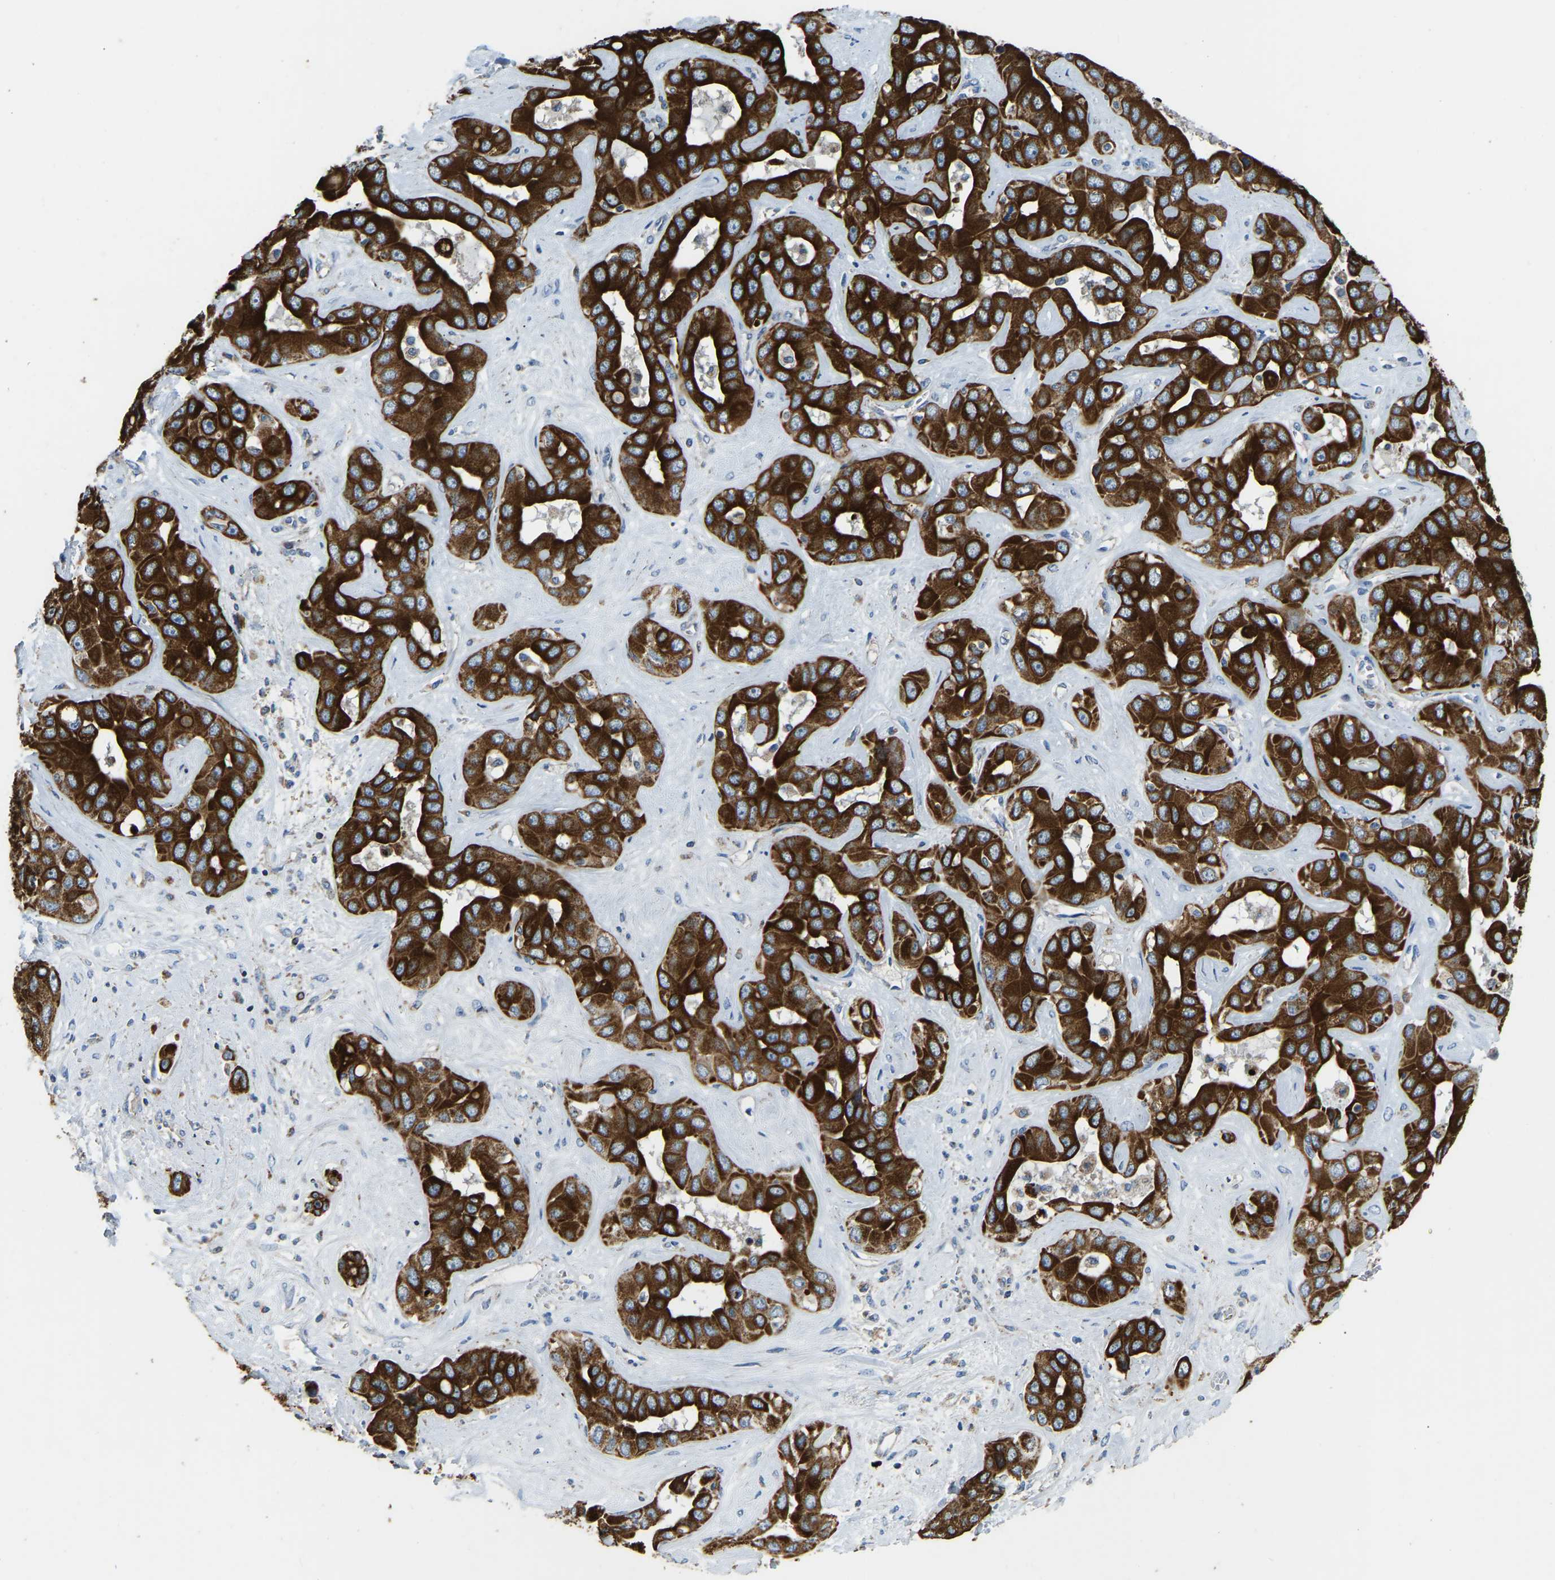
{"staining": {"intensity": "strong", "quantity": ">75%", "location": "cytoplasmic/membranous"}, "tissue": "liver cancer", "cell_type": "Tumor cells", "image_type": "cancer", "snomed": [{"axis": "morphology", "description": "Cholangiocarcinoma"}, {"axis": "topography", "description": "Liver"}], "caption": "Liver cancer (cholangiocarcinoma) stained with a protein marker exhibits strong staining in tumor cells.", "gene": "ZNF200", "patient": {"sex": "female", "age": 52}}